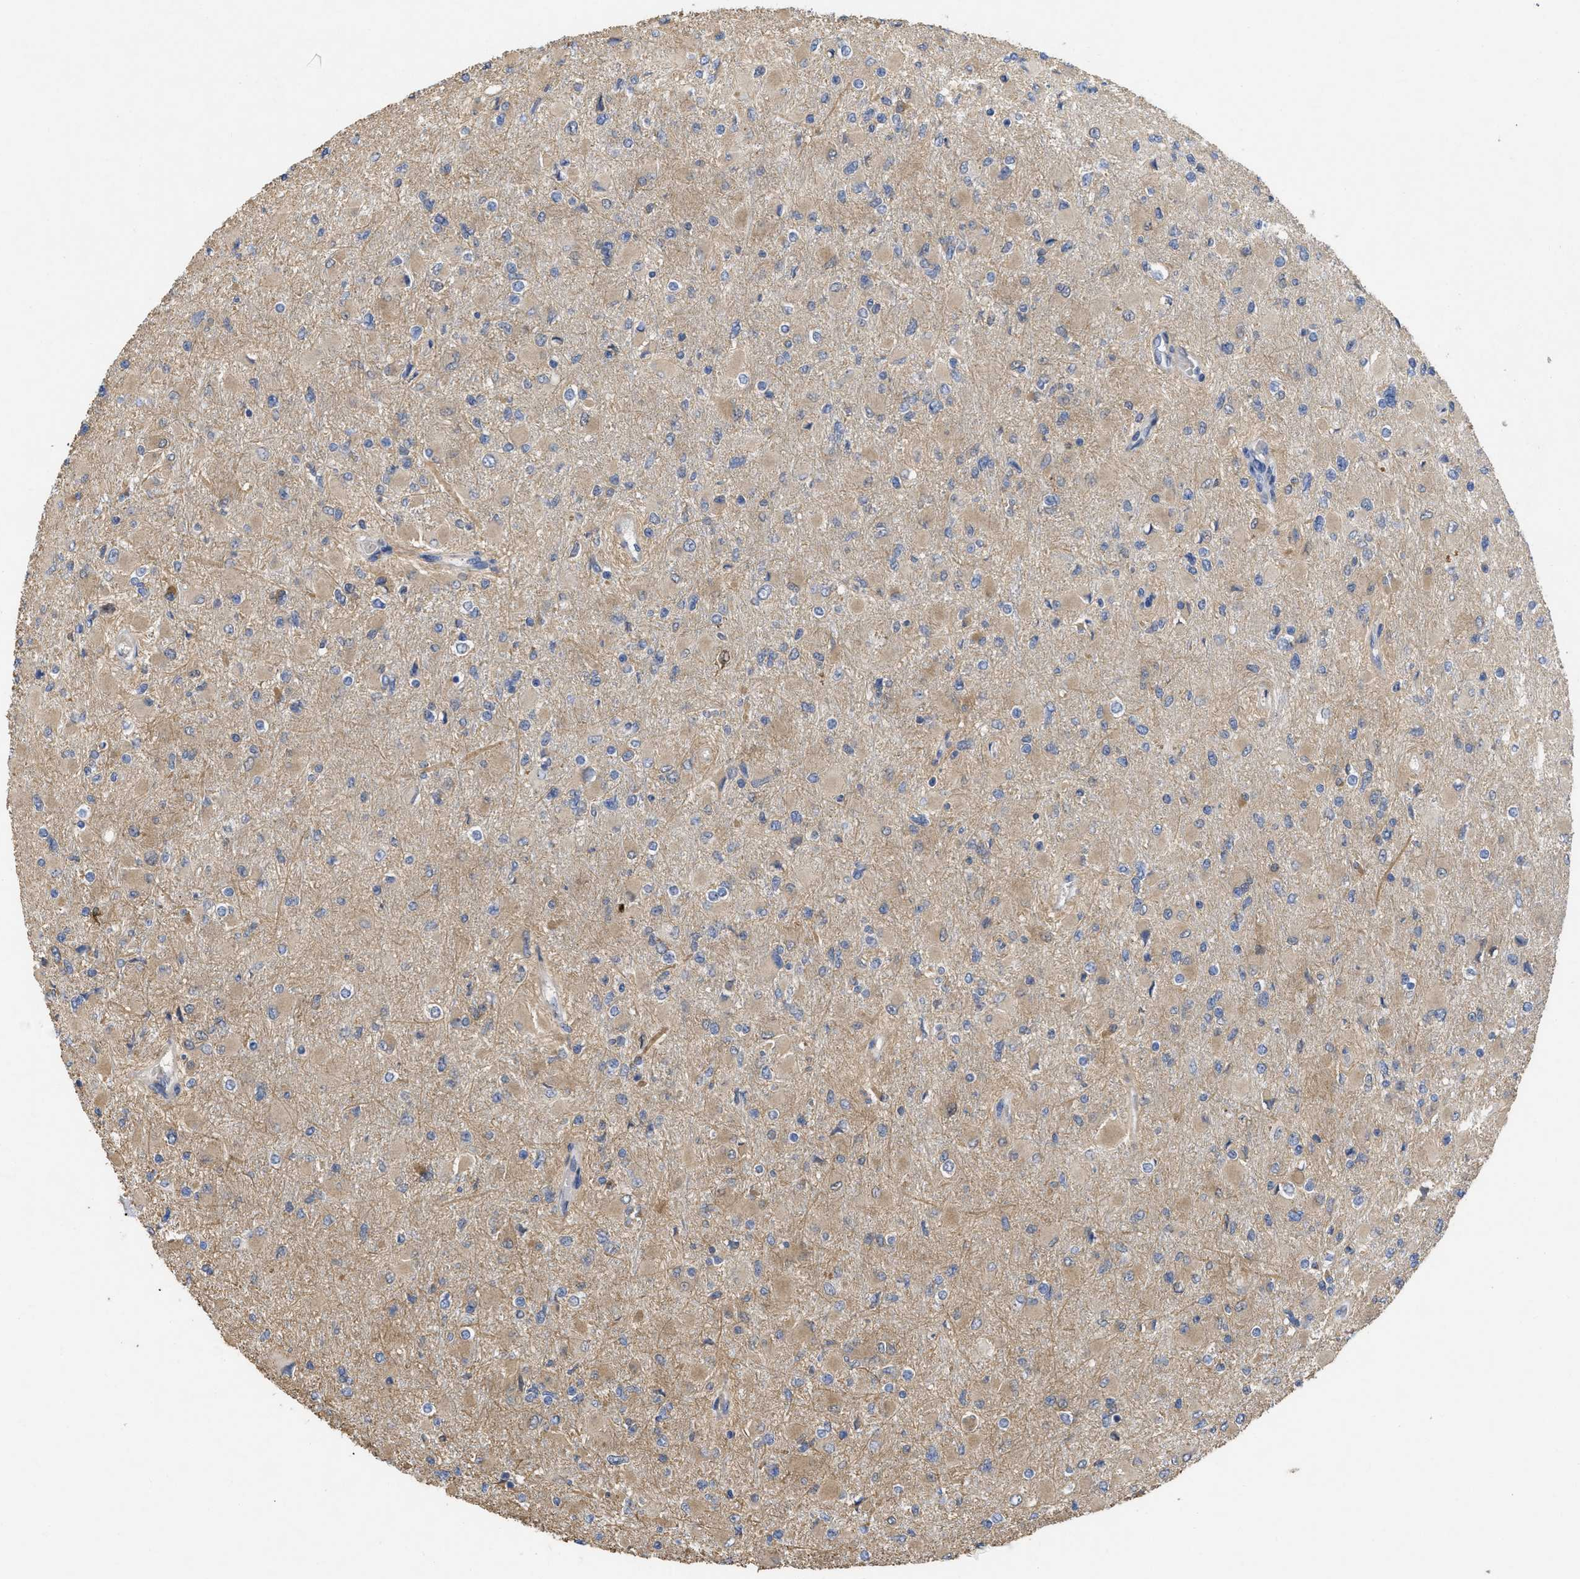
{"staining": {"intensity": "weak", "quantity": "25%-75%", "location": "cytoplasmic/membranous"}, "tissue": "glioma", "cell_type": "Tumor cells", "image_type": "cancer", "snomed": [{"axis": "morphology", "description": "Glioma, malignant, High grade"}, {"axis": "topography", "description": "Cerebral cortex"}], "caption": "A high-resolution photomicrograph shows immunohistochemistry staining of malignant high-grade glioma, which reveals weak cytoplasmic/membranous expression in about 25%-75% of tumor cells.", "gene": "ARHGEF26", "patient": {"sex": "female", "age": 36}}